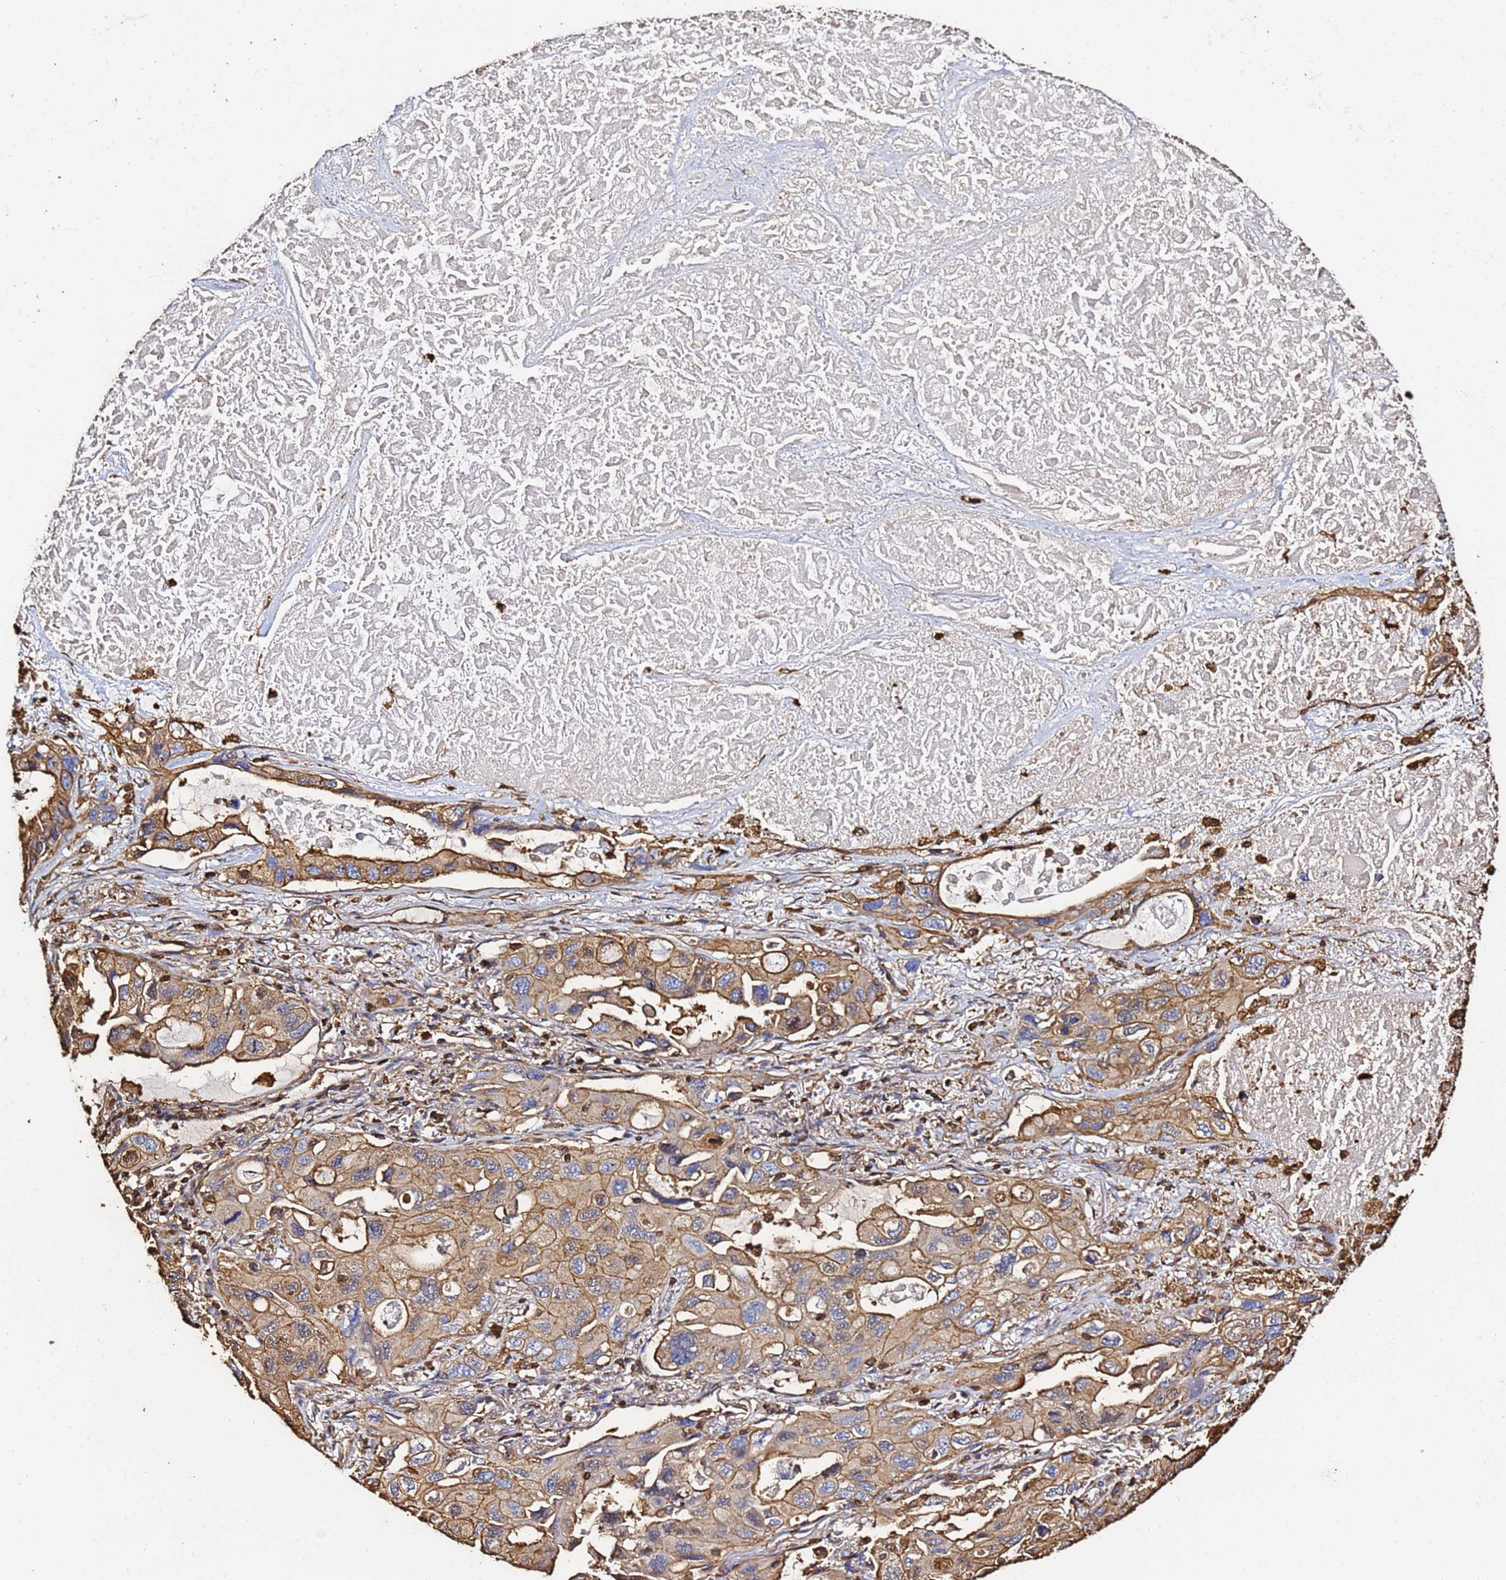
{"staining": {"intensity": "moderate", "quantity": ">75%", "location": "cytoplasmic/membranous"}, "tissue": "lung cancer", "cell_type": "Tumor cells", "image_type": "cancer", "snomed": [{"axis": "morphology", "description": "Squamous cell carcinoma, NOS"}, {"axis": "topography", "description": "Lung"}], "caption": "About >75% of tumor cells in human squamous cell carcinoma (lung) demonstrate moderate cytoplasmic/membranous protein positivity as visualized by brown immunohistochemical staining.", "gene": "ACTB", "patient": {"sex": "female", "age": 73}}